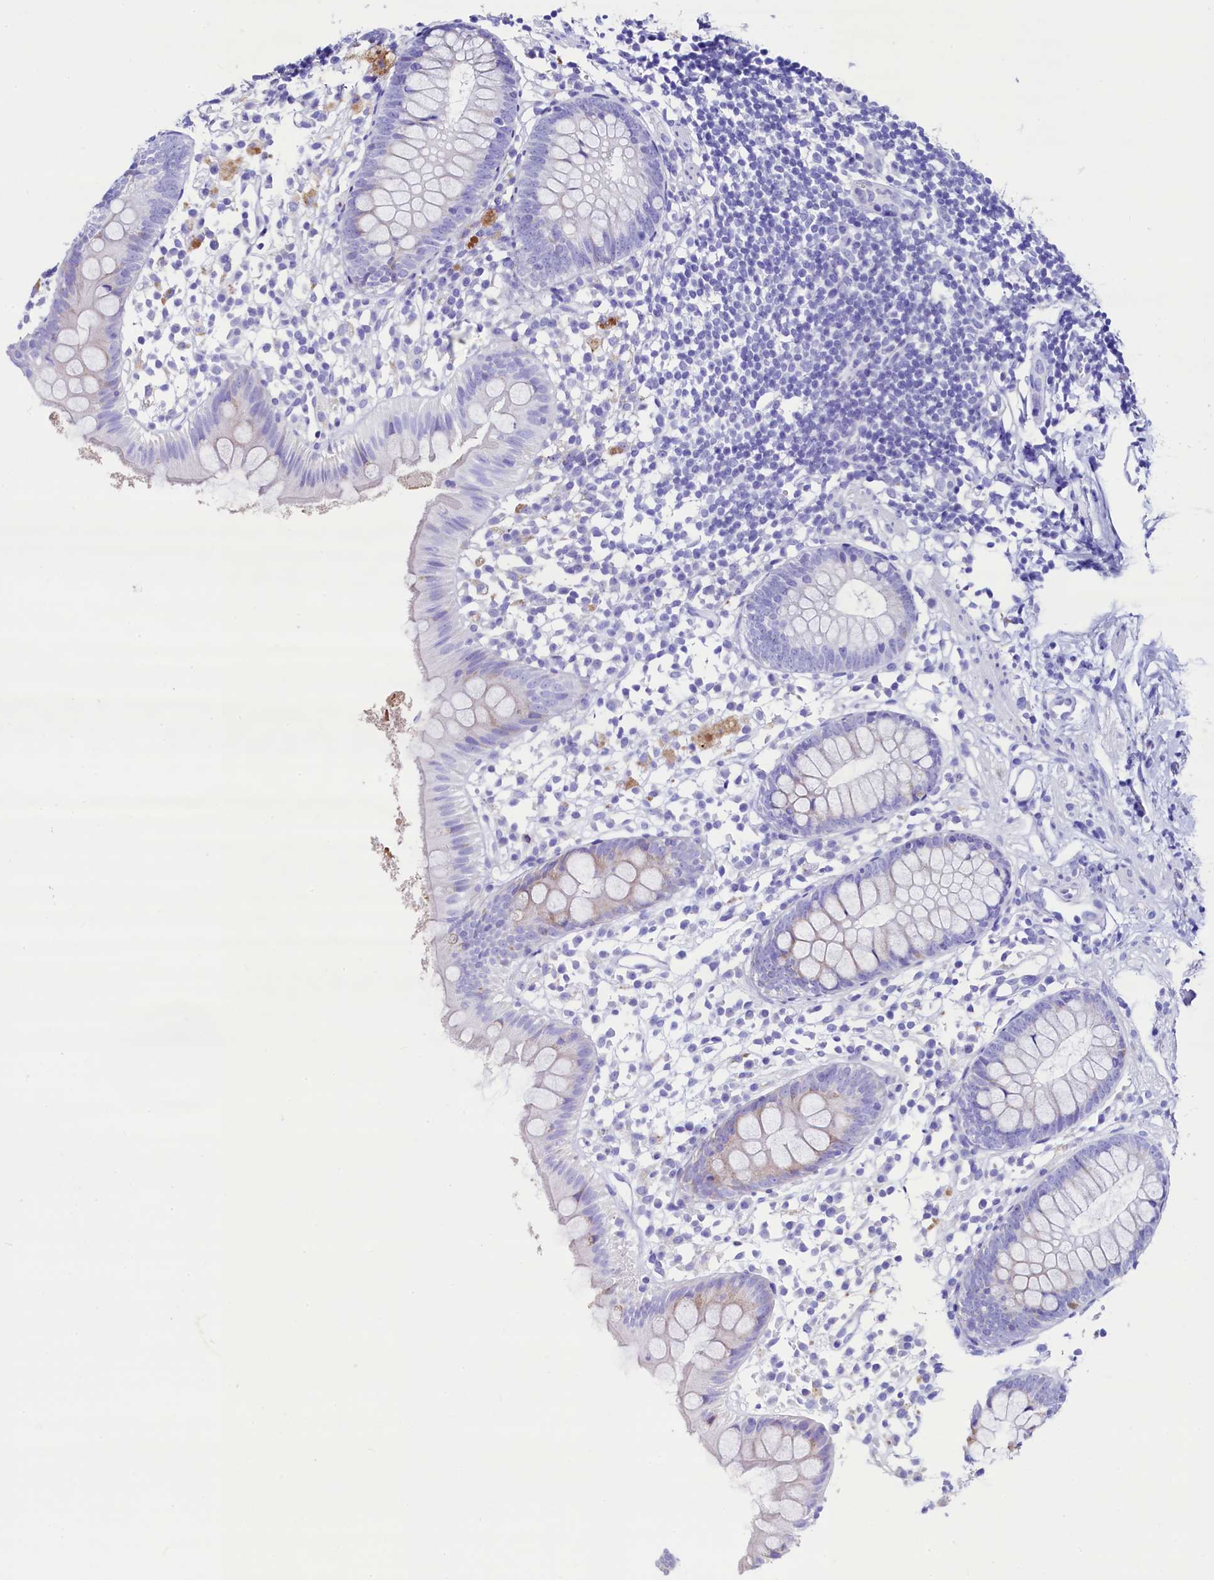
{"staining": {"intensity": "weak", "quantity": "<25%", "location": "cytoplasmic/membranous"}, "tissue": "appendix", "cell_type": "Glandular cells", "image_type": "normal", "snomed": [{"axis": "morphology", "description": "Normal tissue, NOS"}, {"axis": "topography", "description": "Appendix"}], "caption": "An immunohistochemistry micrograph of unremarkable appendix is shown. There is no staining in glandular cells of appendix.", "gene": "RBP3", "patient": {"sex": "female", "age": 20}}